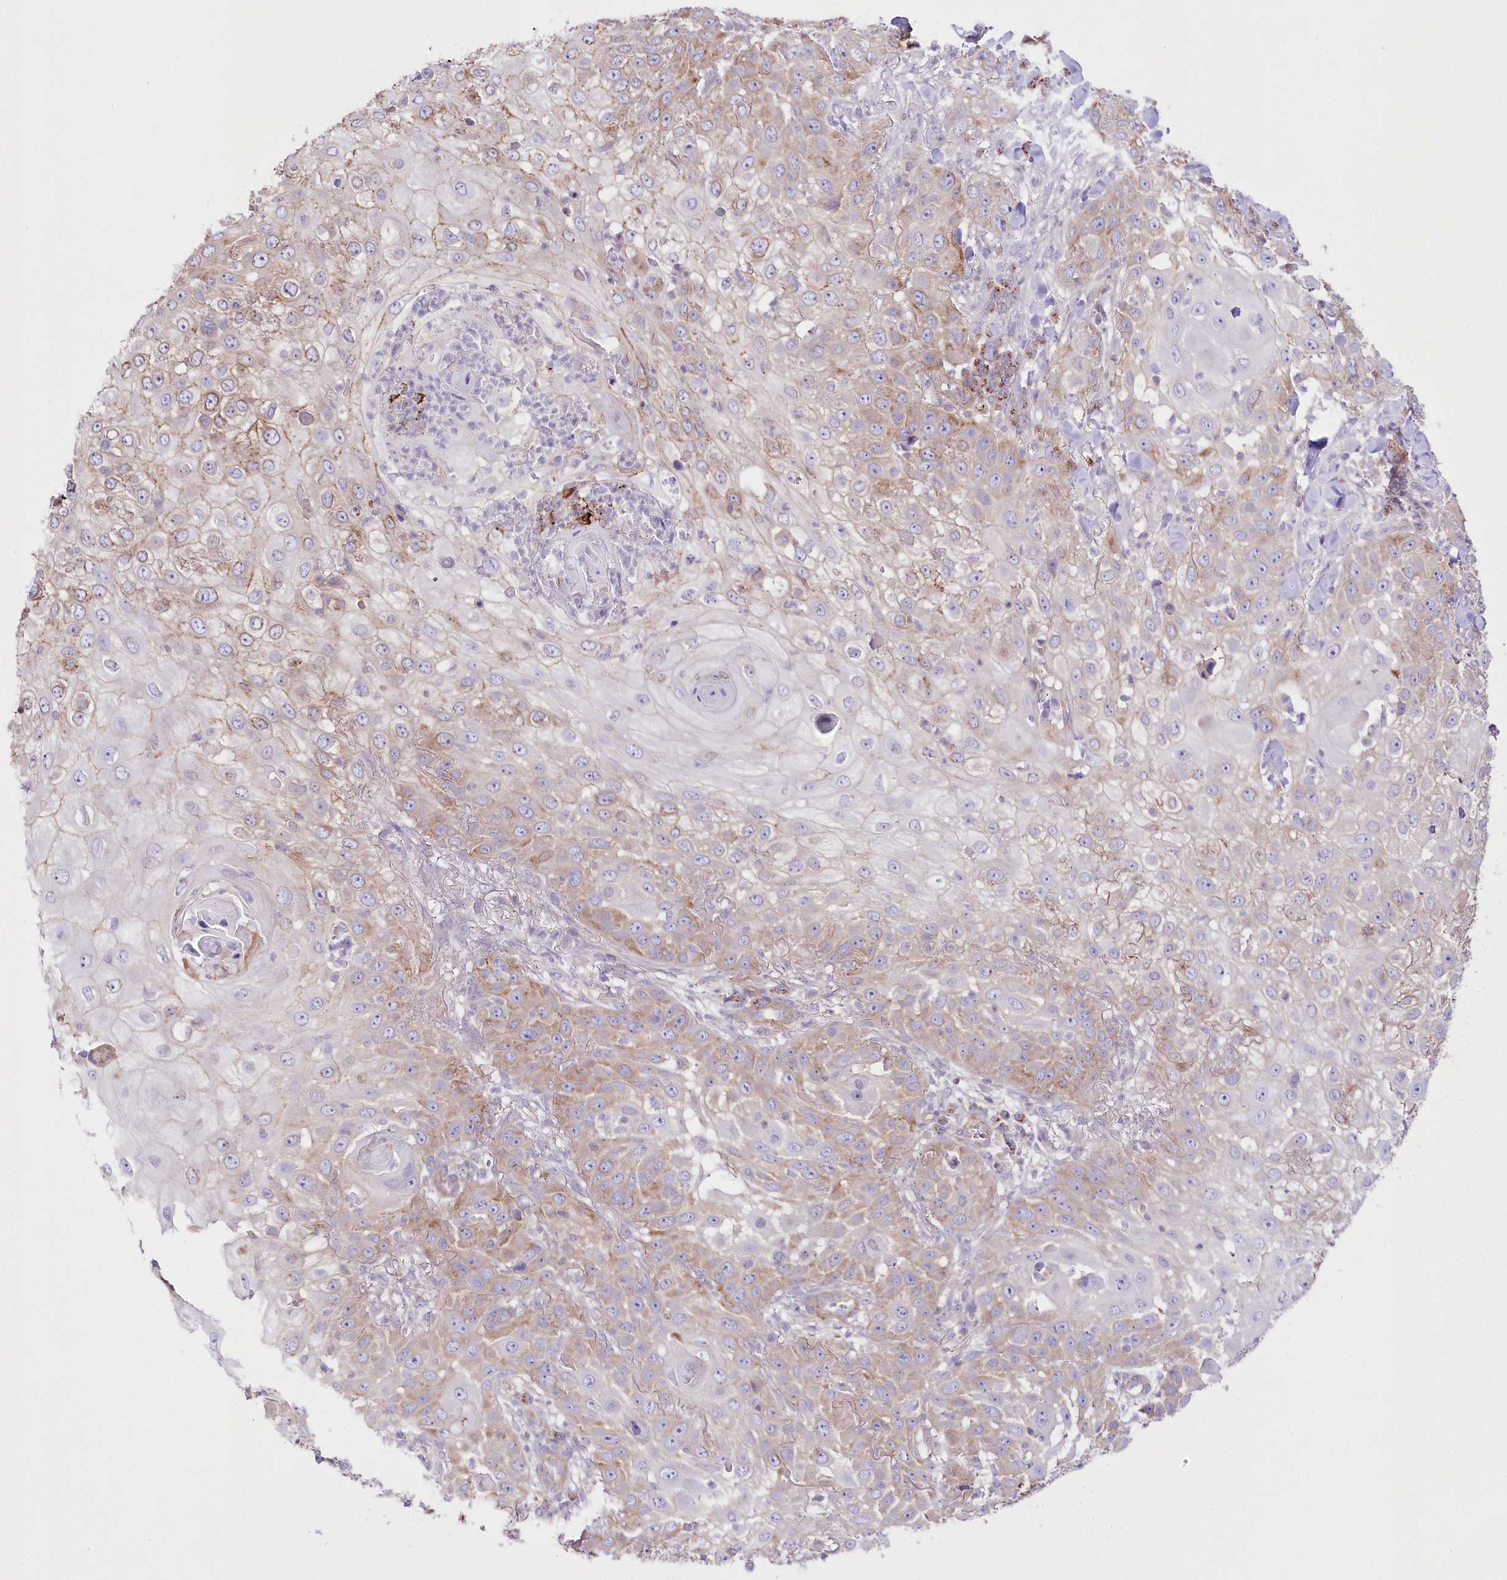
{"staining": {"intensity": "weak", "quantity": "25%-75%", "location": "cytoplasmic/membranous"}, "tissue": "skin cancer", "cell_type": "Tumor cells", "image_type": "cancer", "snomed": [{"axis": "morphology", "description": "Squamous cell carcinoma, NOS"}, {"axis": "topography", "description": "Skin"}], "caption": "A brown stain highlights weak cytoplasmic/membranous staining of a protein in human skin squamous cell carcinoma tumor cells.", "gene": "FAM216A", "patient": {"sex": "female", "age": 44}}